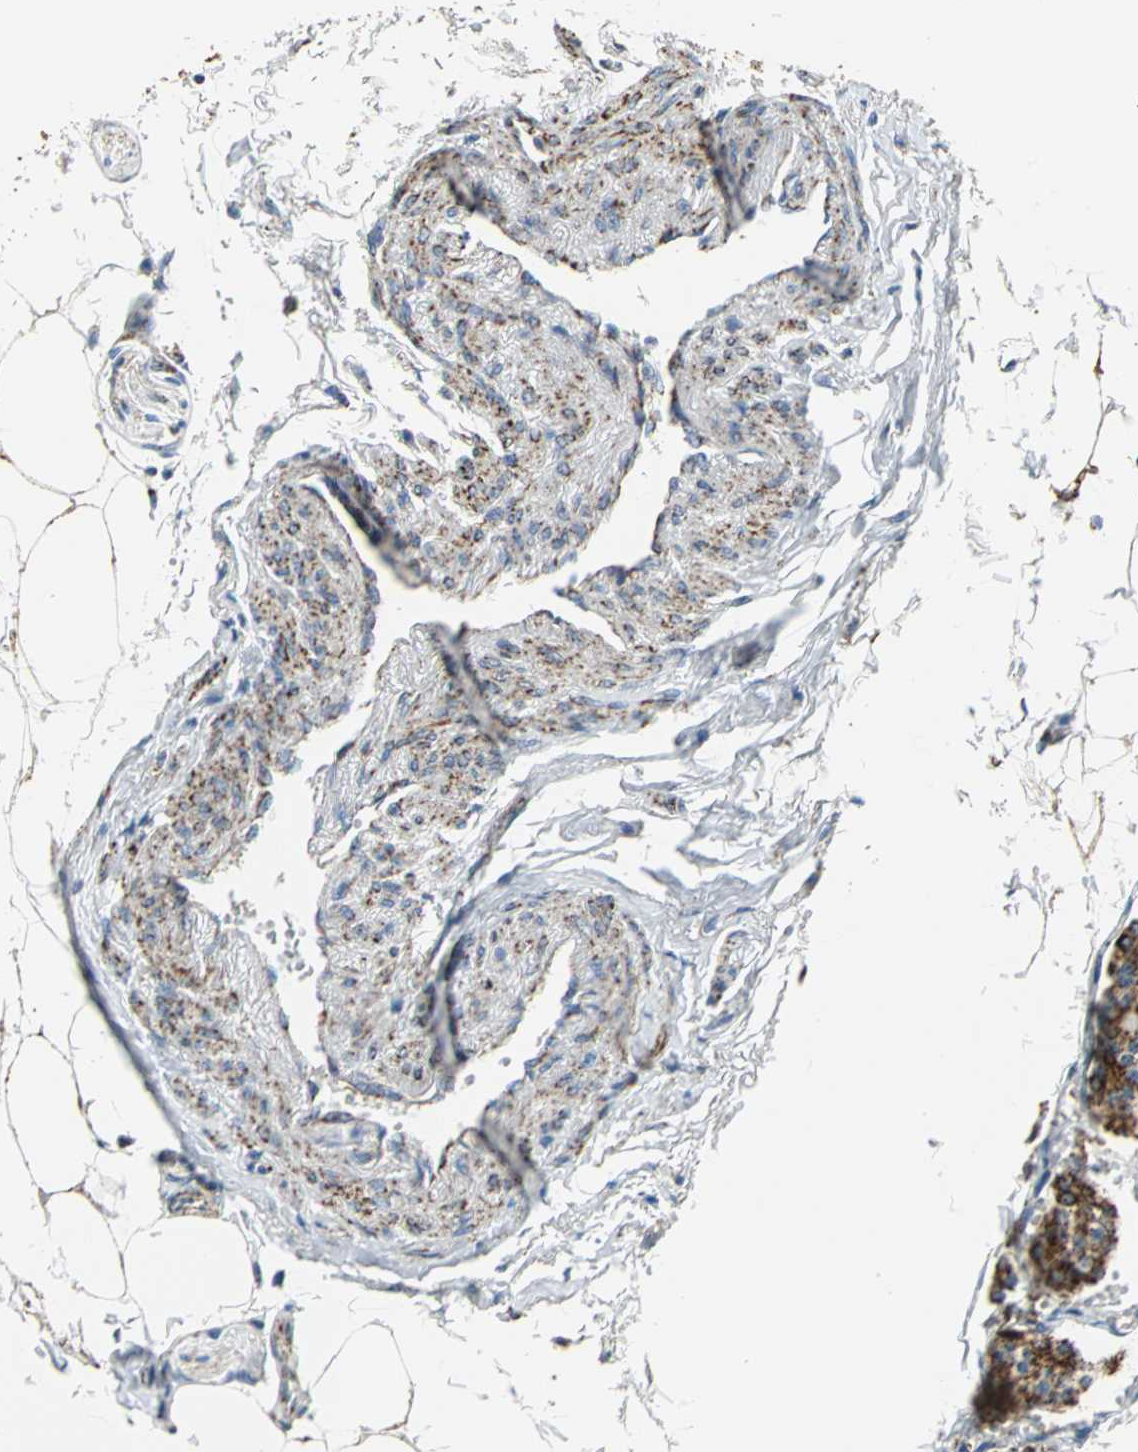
{"staining": {"intensity": "strong", "quantity": ">75%", "location": "cytoplasmic/membranous"}, "tissue": "carcinoid", "cell_type": "Tumor cells", "image_type": "cancer", "snomed": [{"axis": "morphology", "description": "Carcinoid, malignant, NOS"}, {"axis": "topography", "description": "Colon"}], "caption": "Approximately >75% of tumor cells in human malignant carcinoid exhibit strong cytoplasmic/membranous protein expression as visualized by brown immunohistochemical staining.", "gene": "NTRK1", "patient": {"sex": "female", "age": 61}}